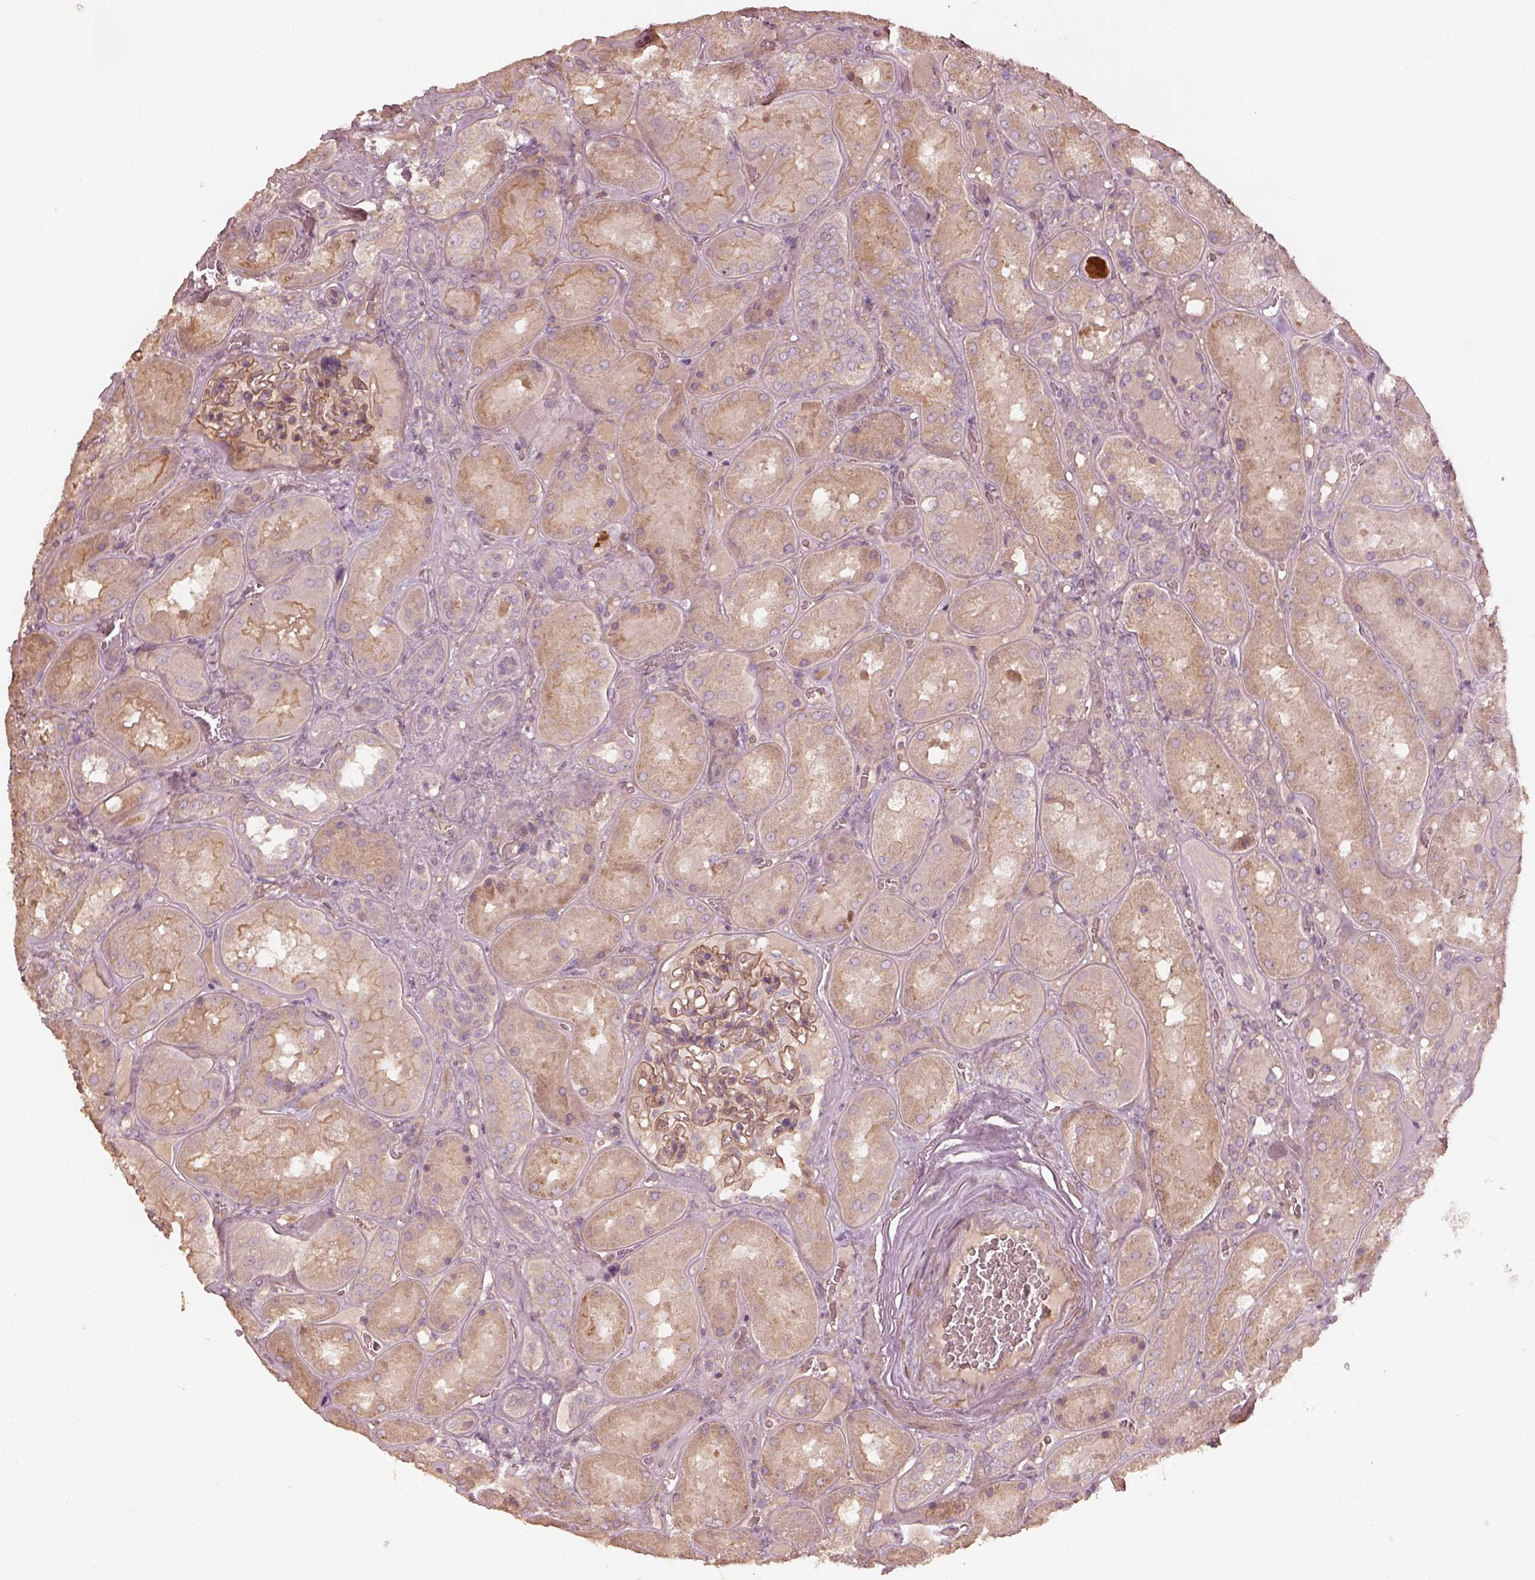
{"staining": {"intensity": "moderate", "quantity": ">75%", "location": "cytoplasmic/membranous"}, "tissue": "kidney", "cell_type": "Cells in glomeruli", "image_type": "normal", "snomed": [{"axis": "morphology", "description": "Normal tissue, NOS"}, {"axis": "topography", "description": "Kidney"}], "caption": "This histopathology image exhibits immunohistochemistry staining of benign kidney, with medium moderate cytoplasmic/membranous expression in approximately >75% of cells in glomeruli.", "gene": "OTOGL", "patient": {"sex": "male", "age": 73}}